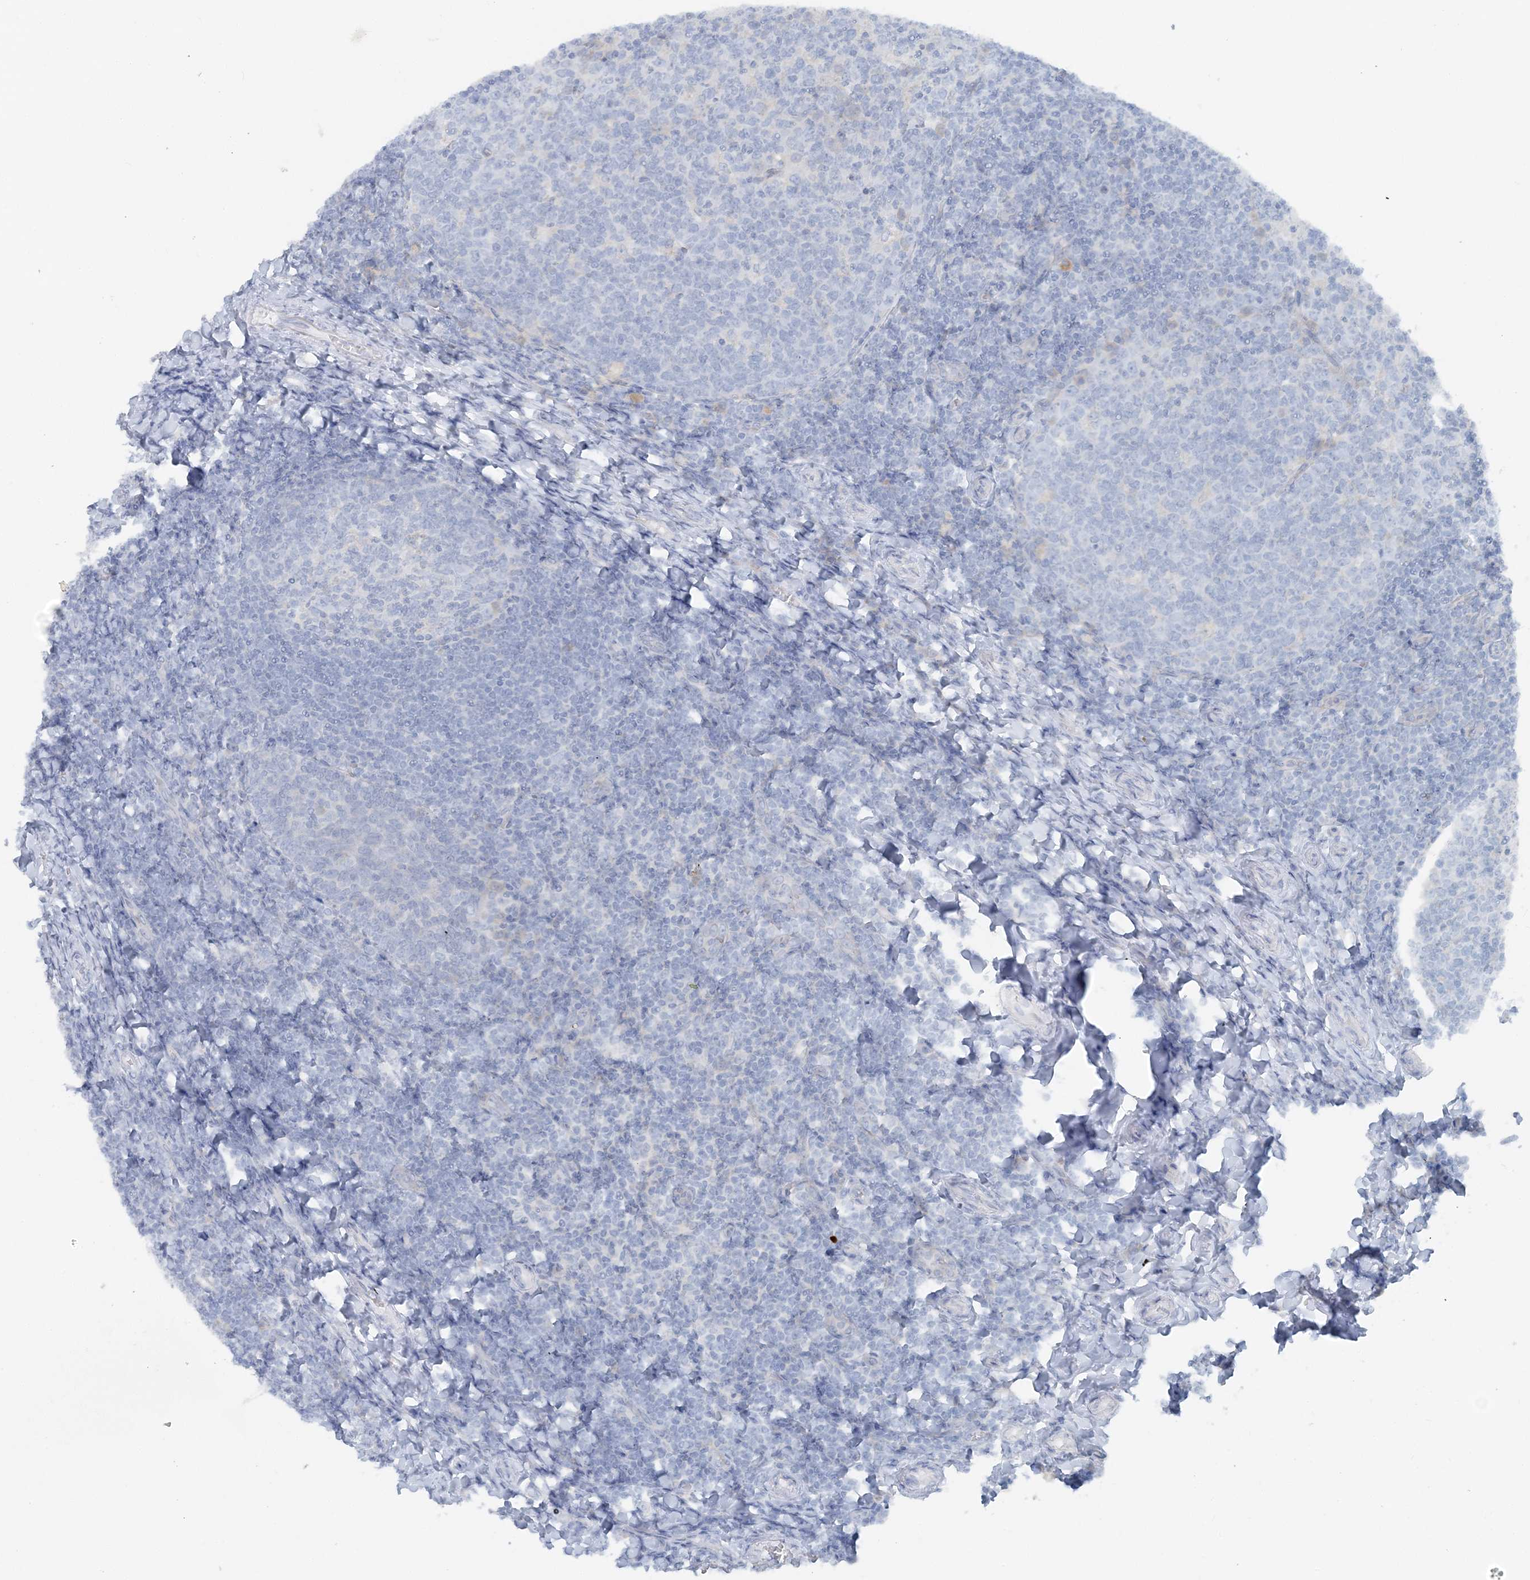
{"staining": {"intensity": "negative", "quantity": "none", "location": "none"}, "tissue": "tonsil", "cell_type": "Germinal center cells", "image_type": "normal", "snomed": [{"axis": "morphology", "description": "Normal tissue, NOS"}, {"axis": "topography", "description": "Tonsil"}], "caption": "DAB (3,3'-diaminobenzidine) immunohistochemical staining of normal tonsil displays no significant staining in germinal center cells.", "gene": "ATP11A", "patient": {"sex": "female", "age": 19}}